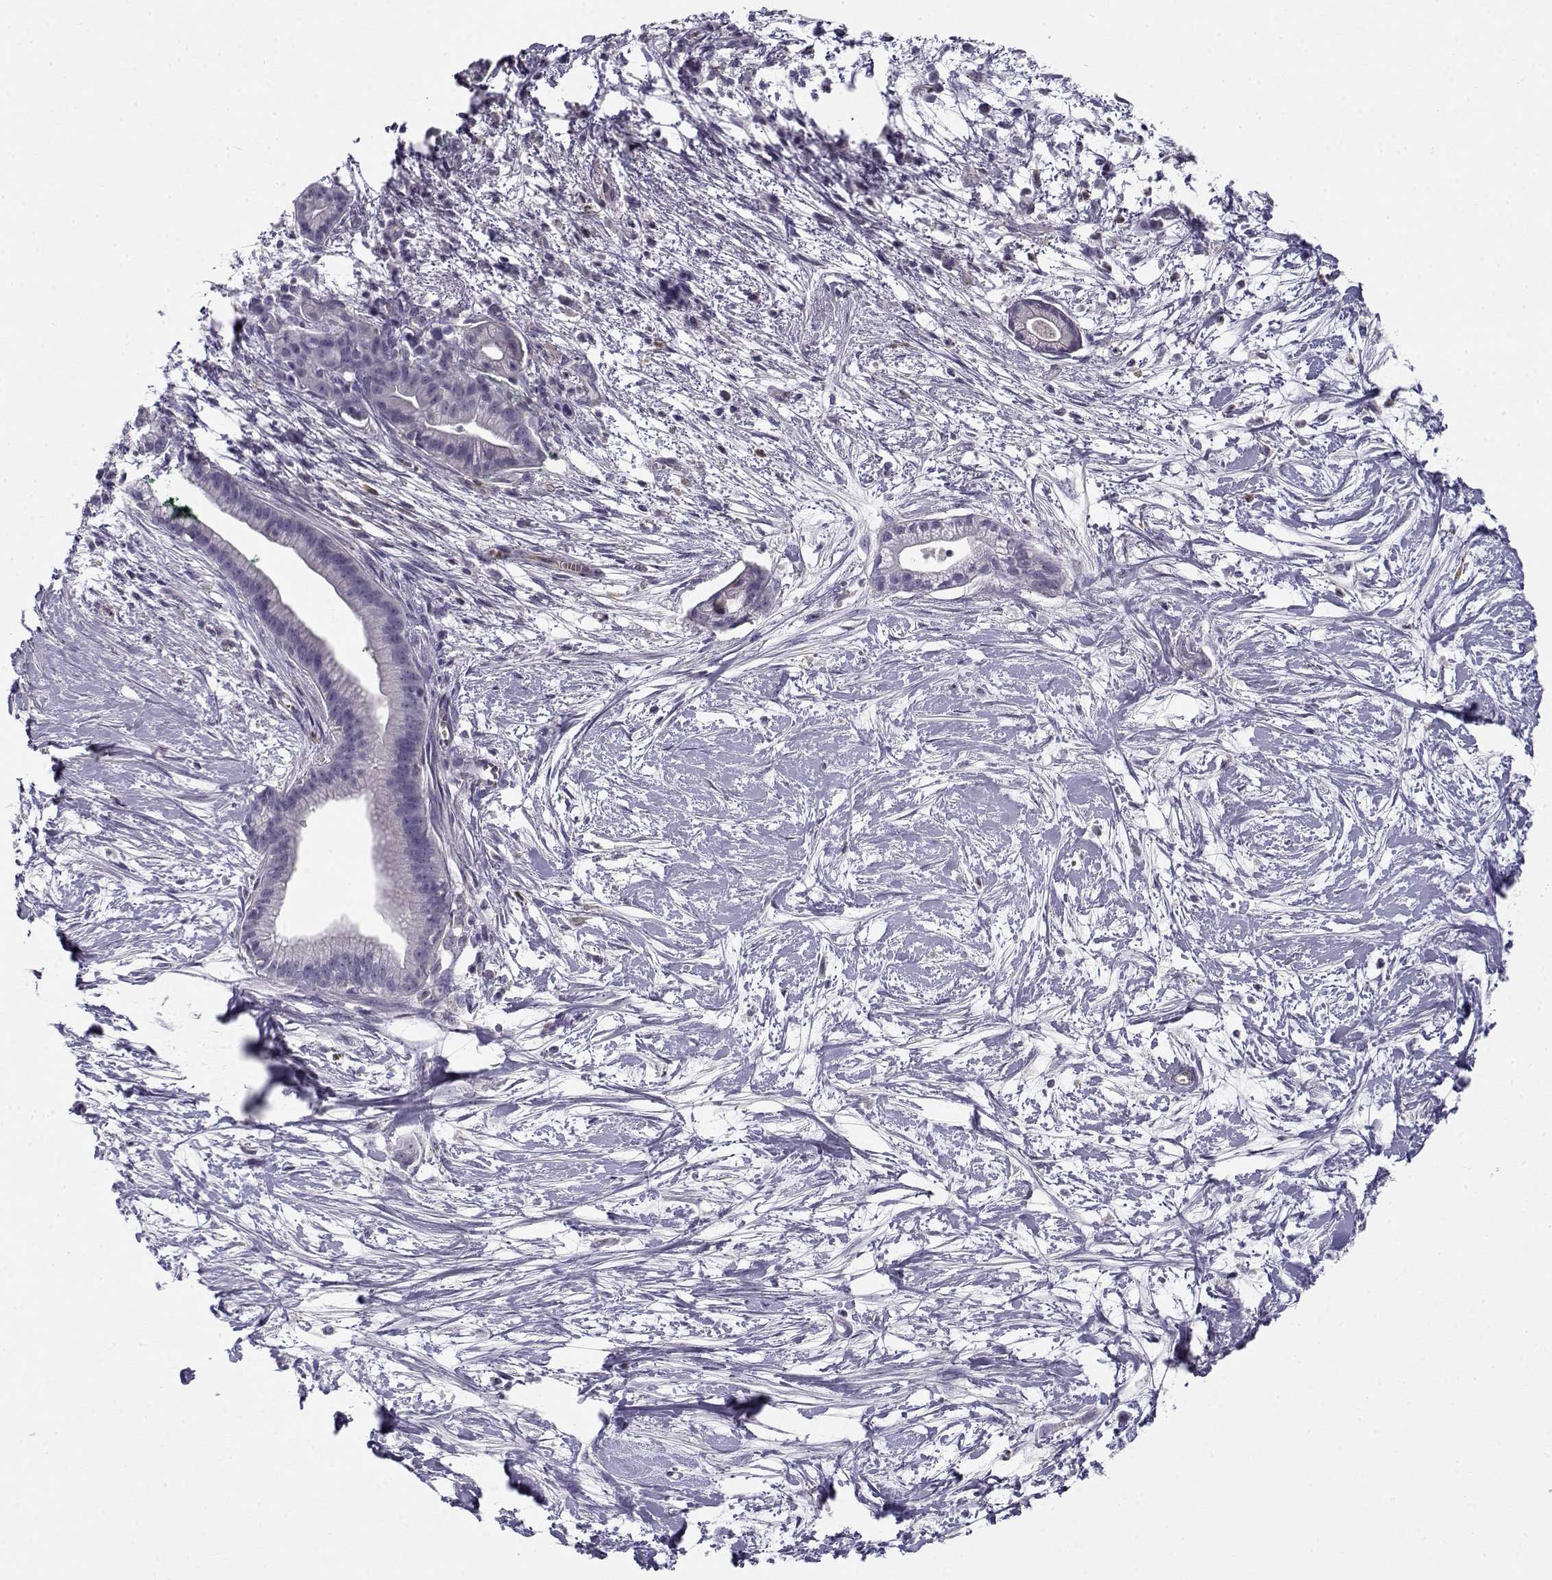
{"staining": {"intensity": "negative", "quantity": "none", "location": "none"}, "tissue": "pancreatic cancer", "cell_type": "Tumor cells", "image_type": "cancer", "snomed": [{"axis": "morphology", "description": "Normal tissue, NOS"}, {"axis": "morphology", "description": "Adenocarcinoma, NOS"}, {"axis": "topography", "description": "Lymph node"}, {"axis": "topography", "description": "Pancreas"}], "caption": "Tumor cells show no significant protein expression in pancreatic cancer (adenocarcinoma).", "gene": "MYO1A", "patient": {"sex": "female", "age": 58}}